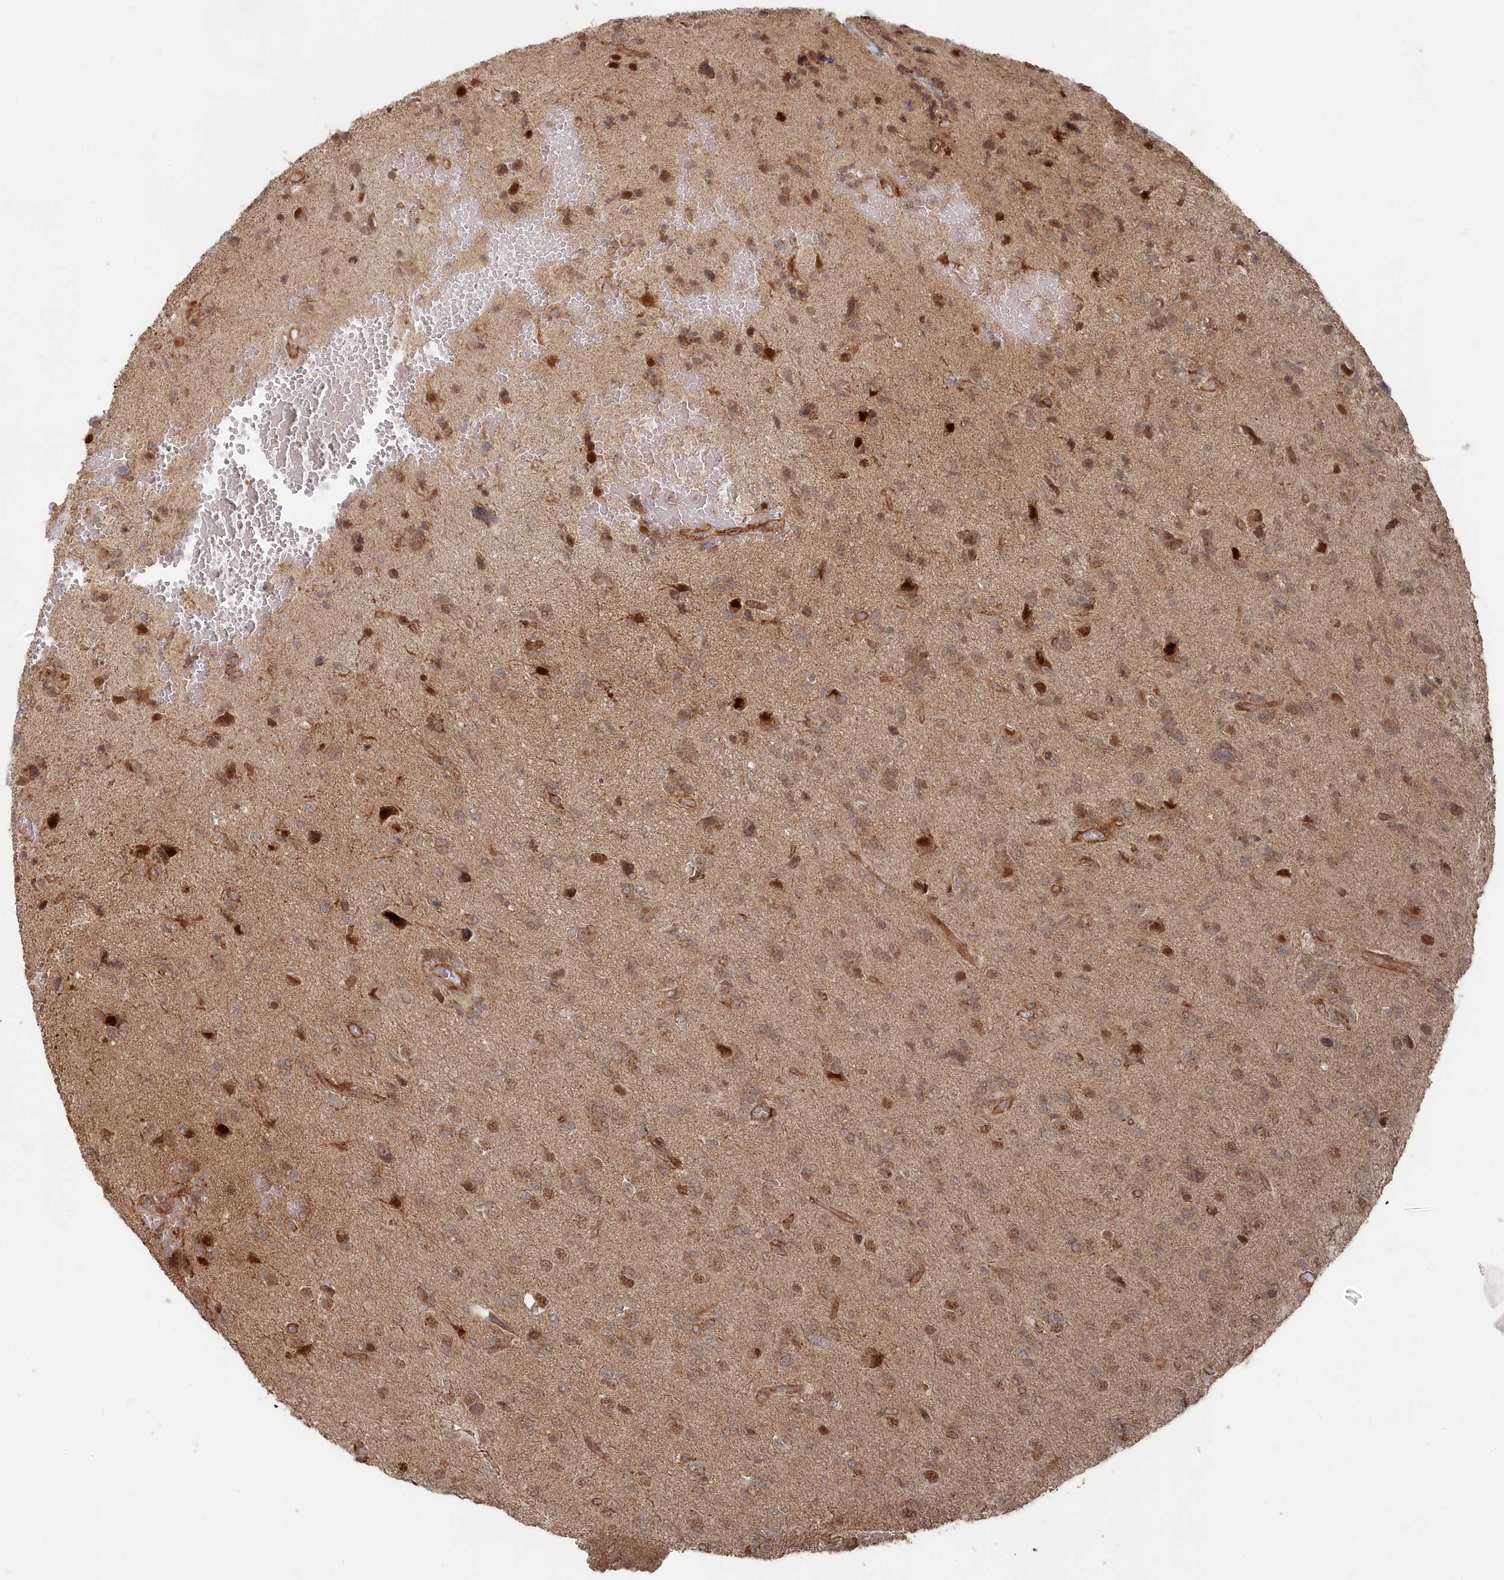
{"staining": {"intensity": "moderate", "quantity": "25%-75%", "location": "cytoplasmic/membranous,nuclear"}, "tissue": "glioma", "cell_type": "Tumor cells", "image_type": "cancer", "snomed": [{"axis": "morphology", "description": "Glioma, malignant, High grade"}, {"axis": "topography", "description": "Brain"}], "caption": "This is a photomicrograph of immunohistochemistry staining of glioma, which shows moderate staining in the cytoplasmic/membranous and nuclear of tumor cells.", "gene": "POLR3A", "patient": {"sex": "female", "age": 59}}